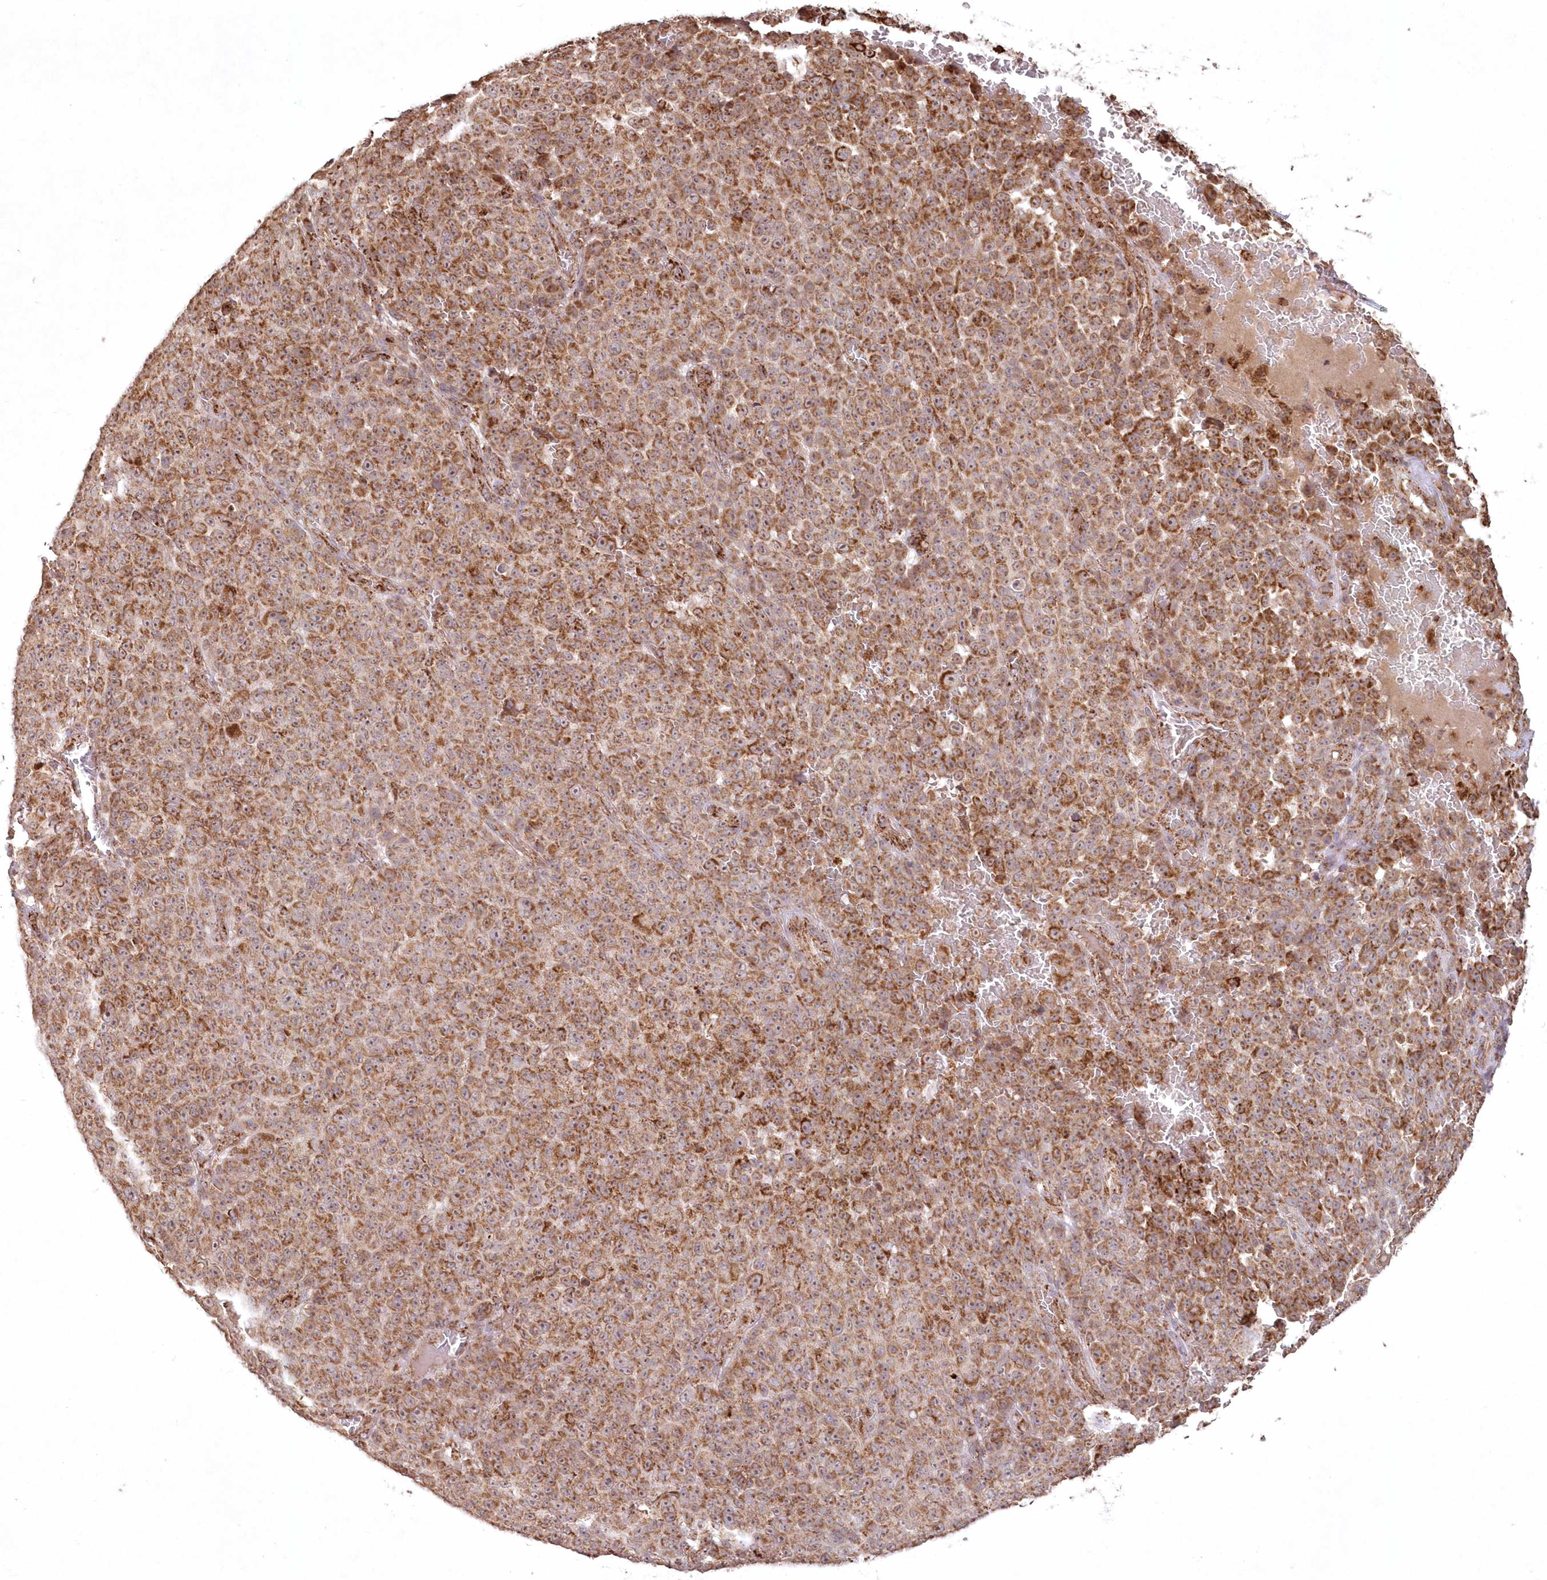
{"staining": {"intensity": "moderate", "quantity": ">75%", "location": "cytoplasmic/membranous"}, "tissue": "melanoma", "cell_type": "Tumor cells", "image_type": "cancer", "snomed": [{"axis": "morphology", "description": "Malignant melanoma, NOS"}, {"axis": "topography", "description": "Skin"}], "caption": "Immunohistochemistry image of human malignant melanoma stained for a protein (brown), which displays medium levels of moderate cytoplasmic/membranous expression in approximately >75% of tumor cells.", "gene": "LRPPRC", "patient": {"sex": "female", "age": 82}}